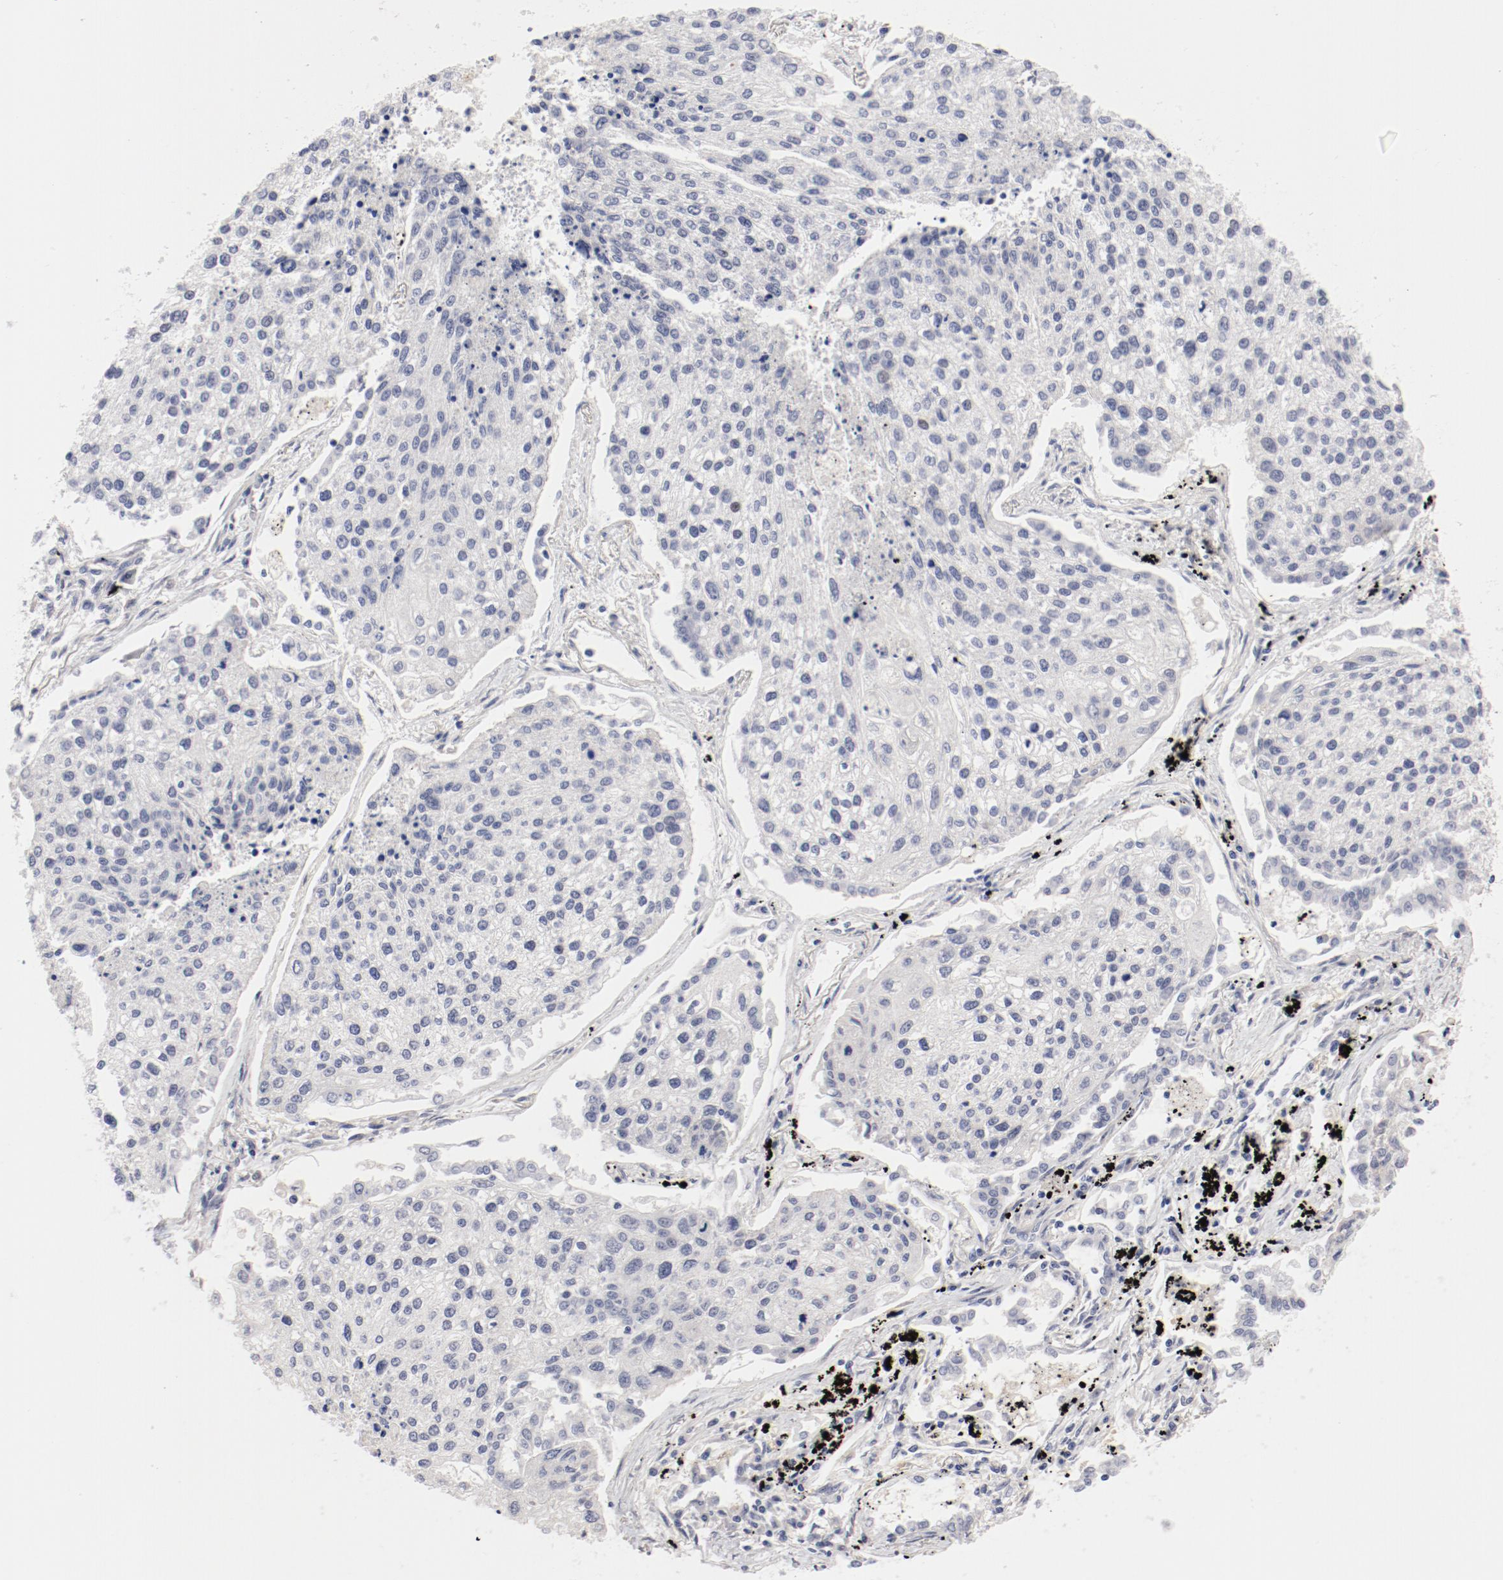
{"staining": {"intensity": "negative", "quantity": "none", "location": "none"}, "tissue": "lung cancer", "cell_type": "Tumor cells", "image_type": "cancer", "snomed": [{"axis": "morphology", "description": "Squamous cell carcinoma, NOS"}, {"axis": "topography", "description": "Lung"}], "caption": "IHC of lung cancer displays no expression in tumor cells.", "gene": "FSCB", "patient": {"sex": "male", "age": 75}}